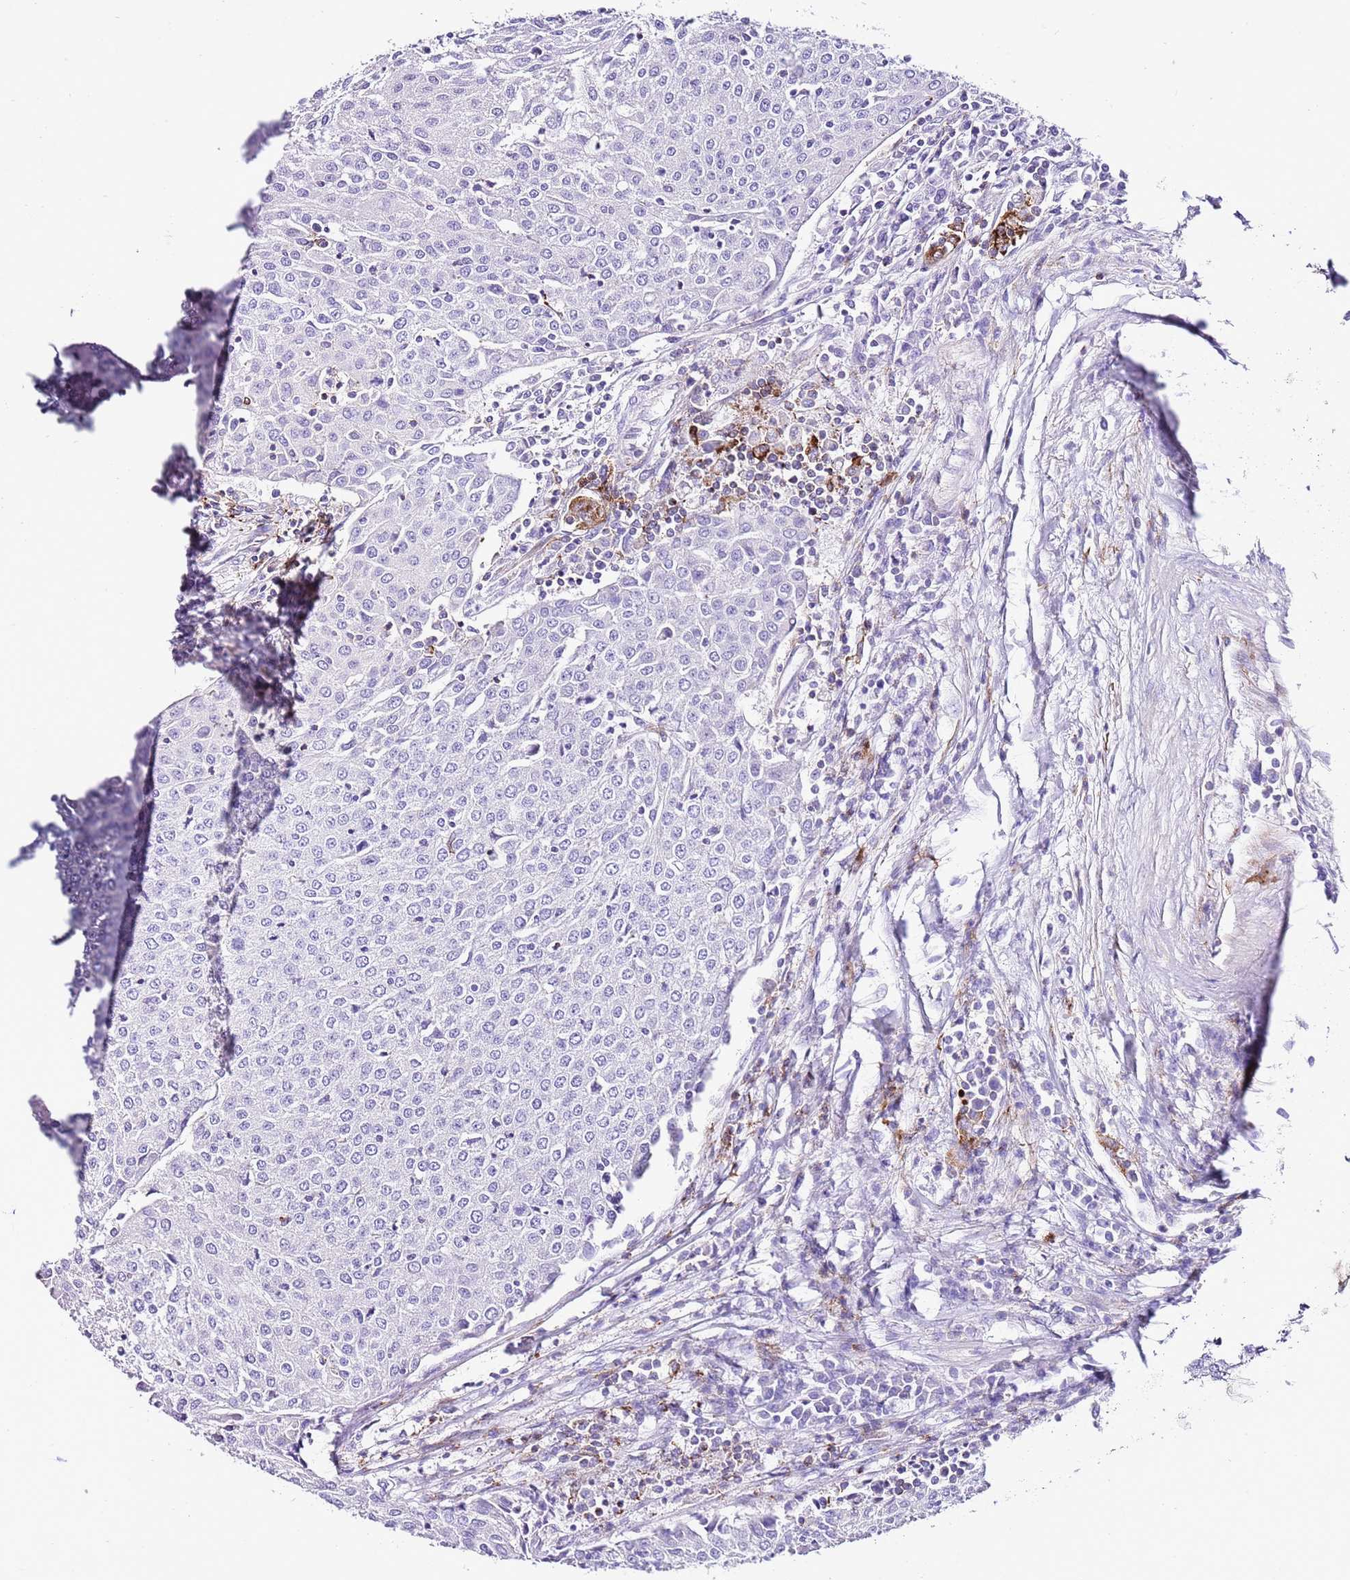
{"staining": {"intensity": "negative", "quantity": "none", "location": "none"}, "tissue": "urothelial cancer", "cell_type": "Tumor cells", "image_type": "cancer", "snomed": [{"axis": "morphology", "description": "Urothelial carcinoma, High grade"}, {"axis": "topography", "description": "Urinary bladder"}], "caption": "Human urothelial cancer stained for a protein using IHC displays no expression in tumor cells.", "gene": "ALDH3A1", "patient": {"sex": "female", "age": 85}}